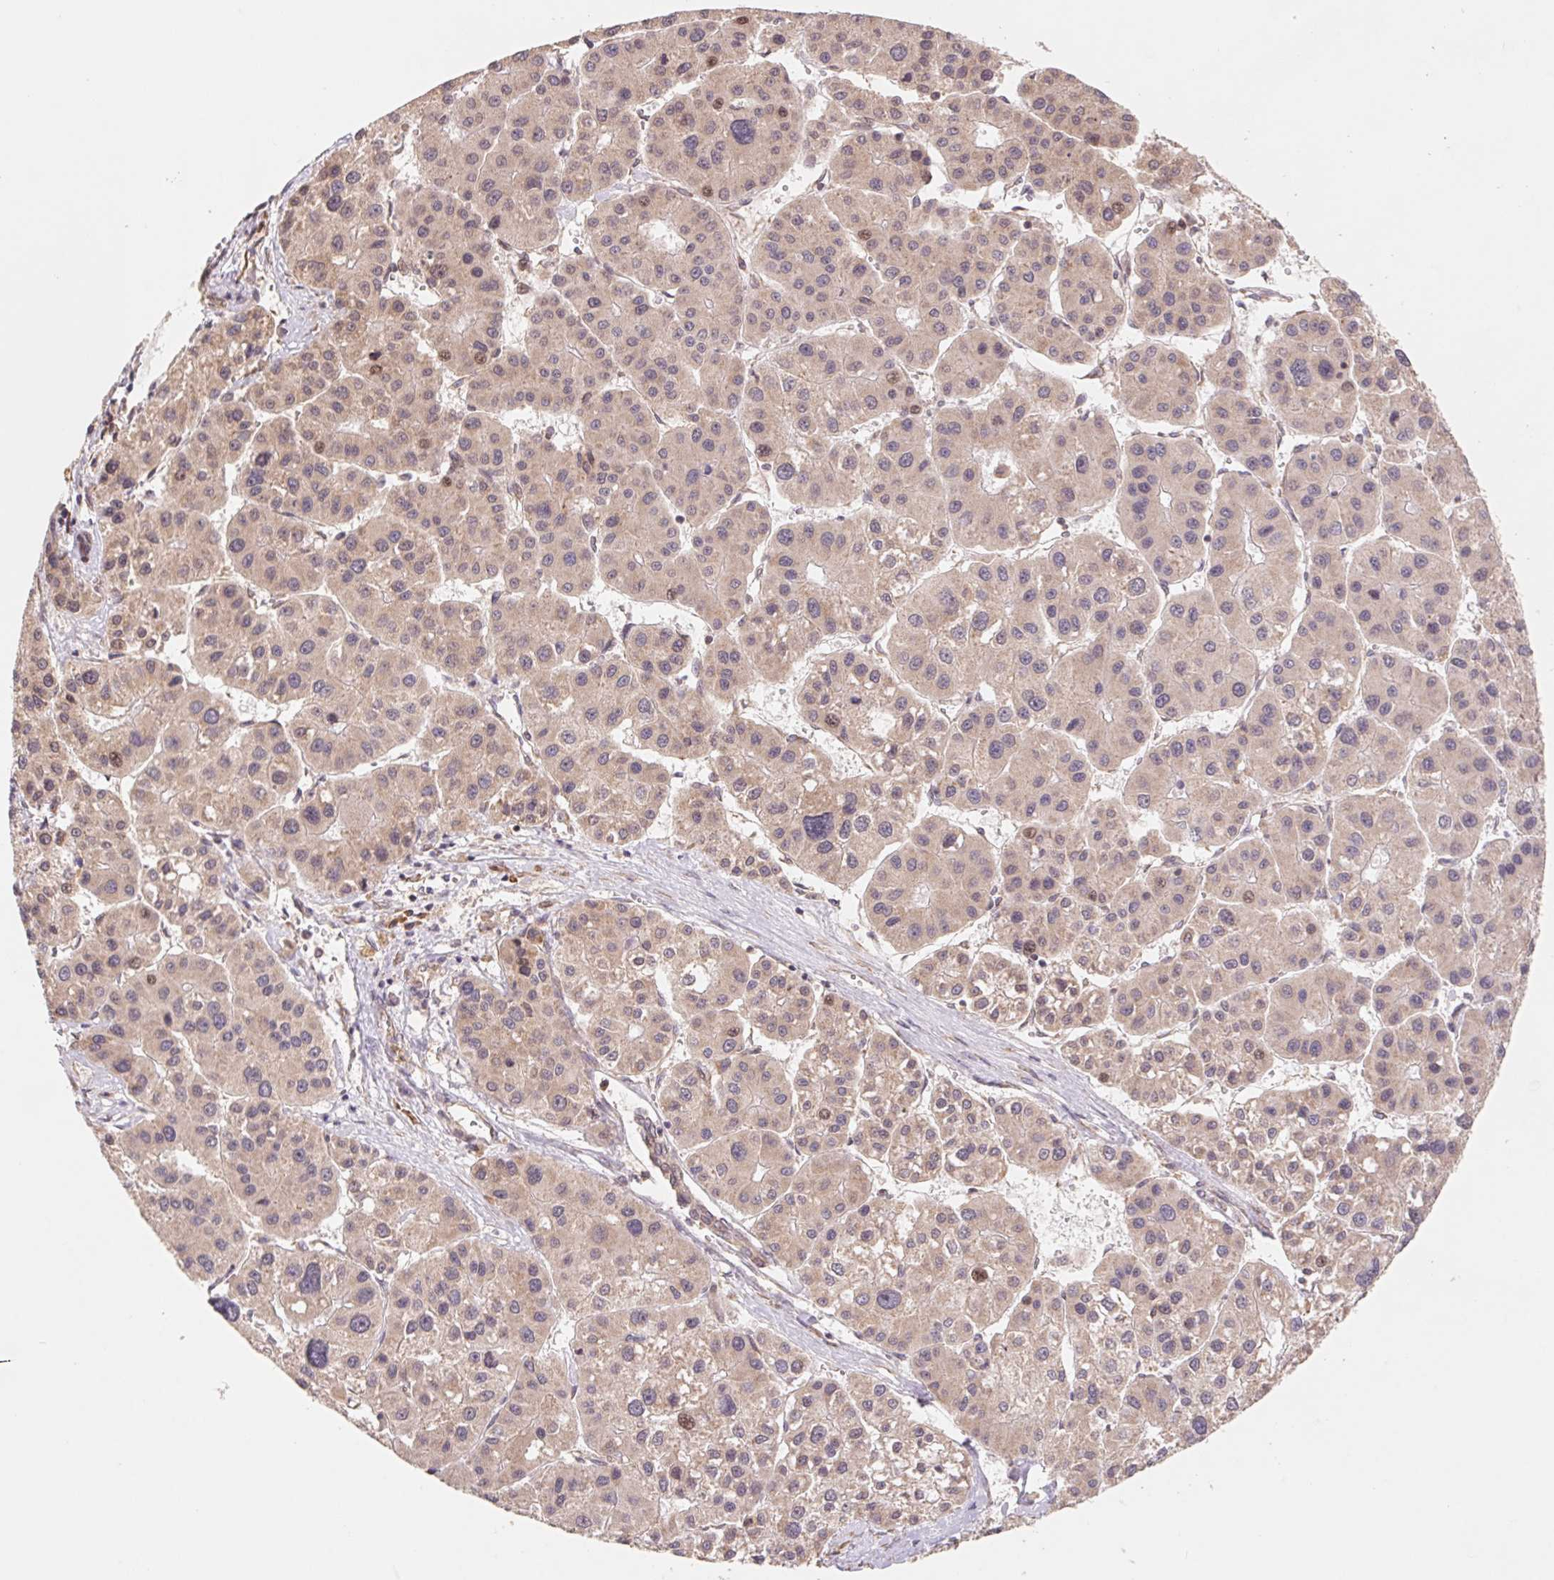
{"staining": {"intensity": "weak", "quantity": "25%-75%", "location": "cytoplasmic/membranous"}, "tissue": "liver cancer", "cell_type": "Tumor cells", "image_type": "cancer", "snomed": [{"axis": "morphology", "description": "Carcinoma, Hepatocellular, NOS"}, {"axis": "topography", "description": "Liver"}], "caption": "Liver cancer stained for a protein demonstrates weak cytoplasmic/membranous positivity in tumor cells.", "gene": "RPL27A", "patient": {"sex": "male", "age": 73}}